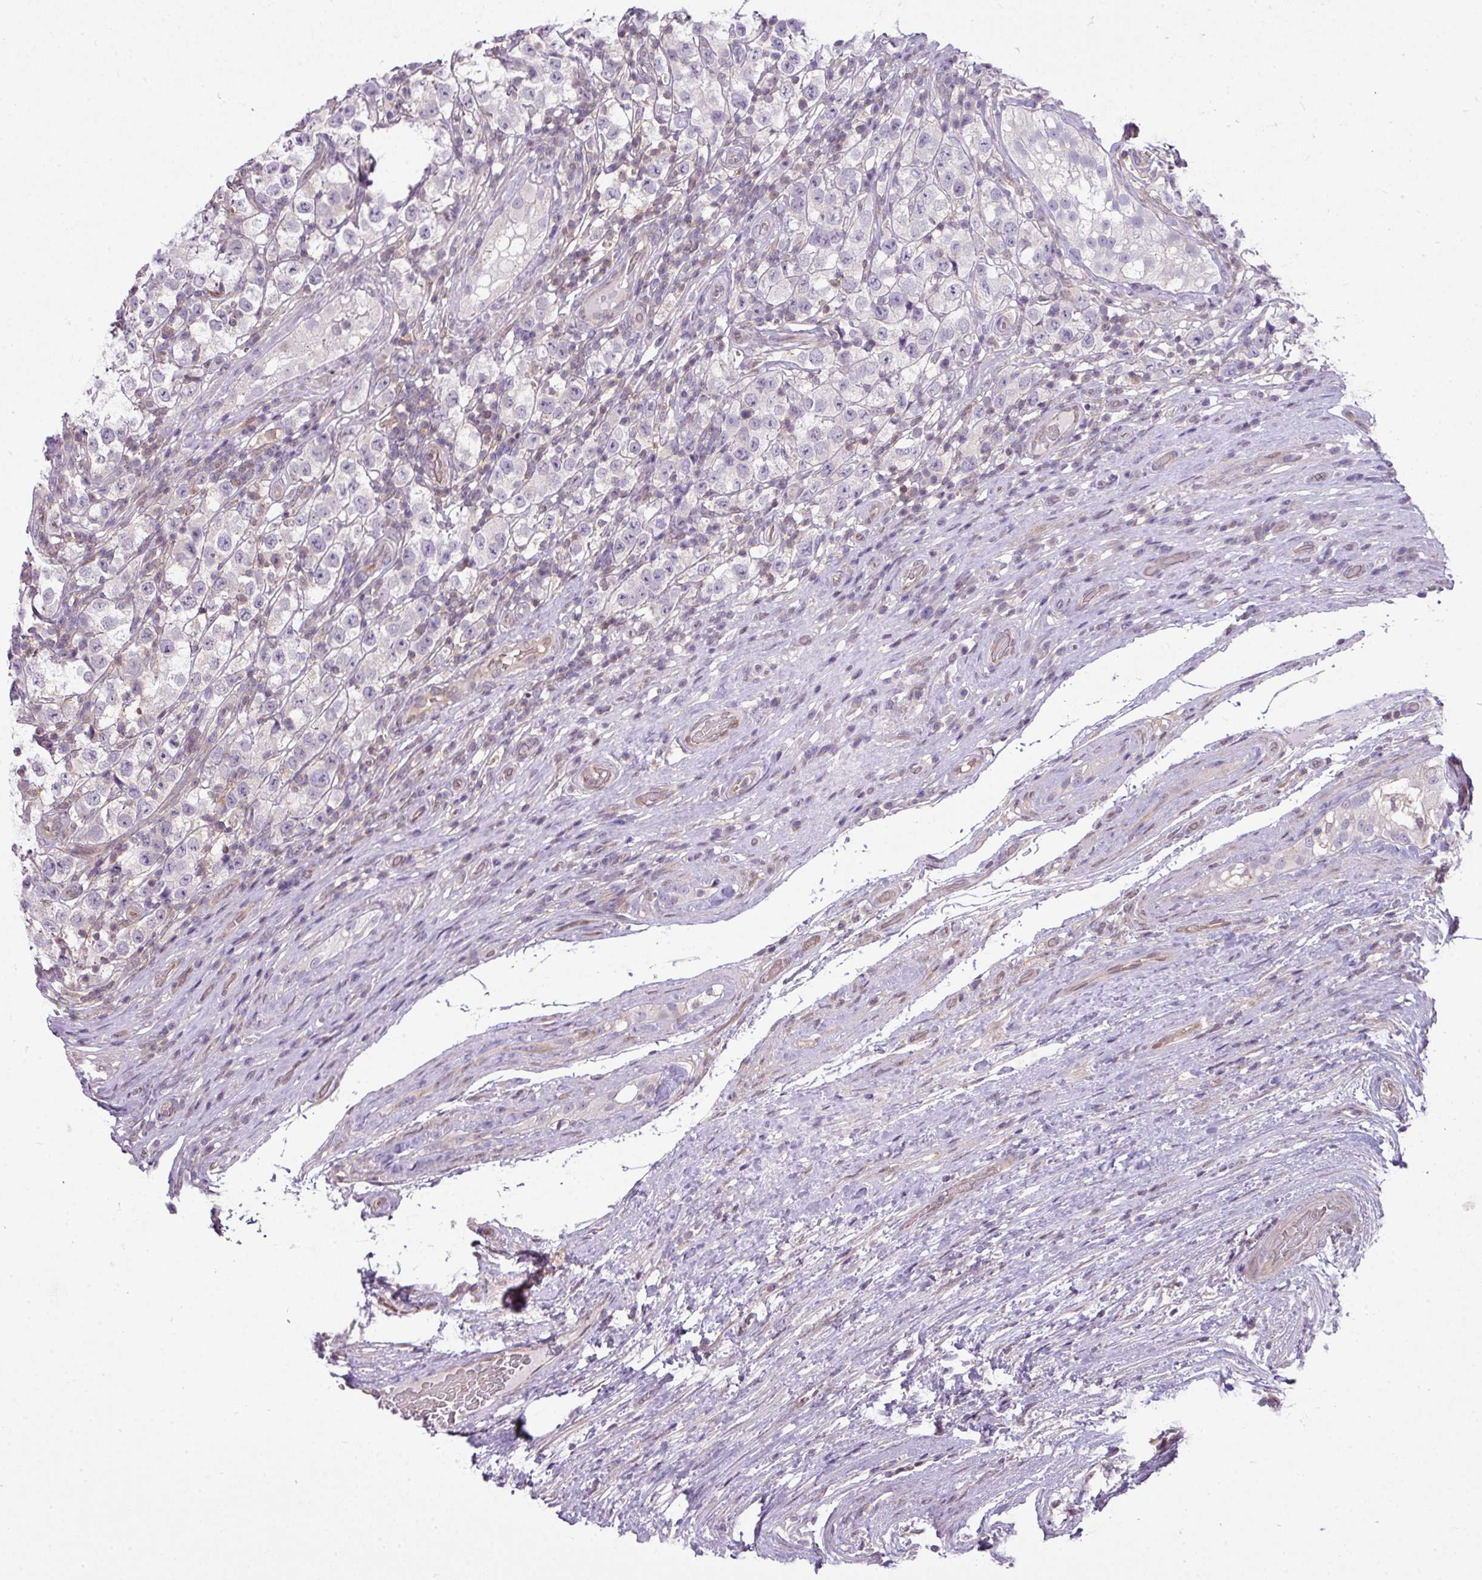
{"staining": {"intensity": "negative", "quantity": "none", "location": "none"}, "tissue": "testis cancer", "cell_type": "Tumor cells", "image_type": "cancer", "snomed": [{"axis": "morphology", "description": "Seminoma, NOS"}, {"axis": "morphology", "description": "Carcinoma, Embryonal, NOS"}, {"axis": "topography", "description": "Testis"}], "caption": "Immunohistochemistry (IHC) of testis seminoma reveals no expression in tumor cells.", "gene": "STAT5A", "patient": {"sex": "male", "age": 41}}